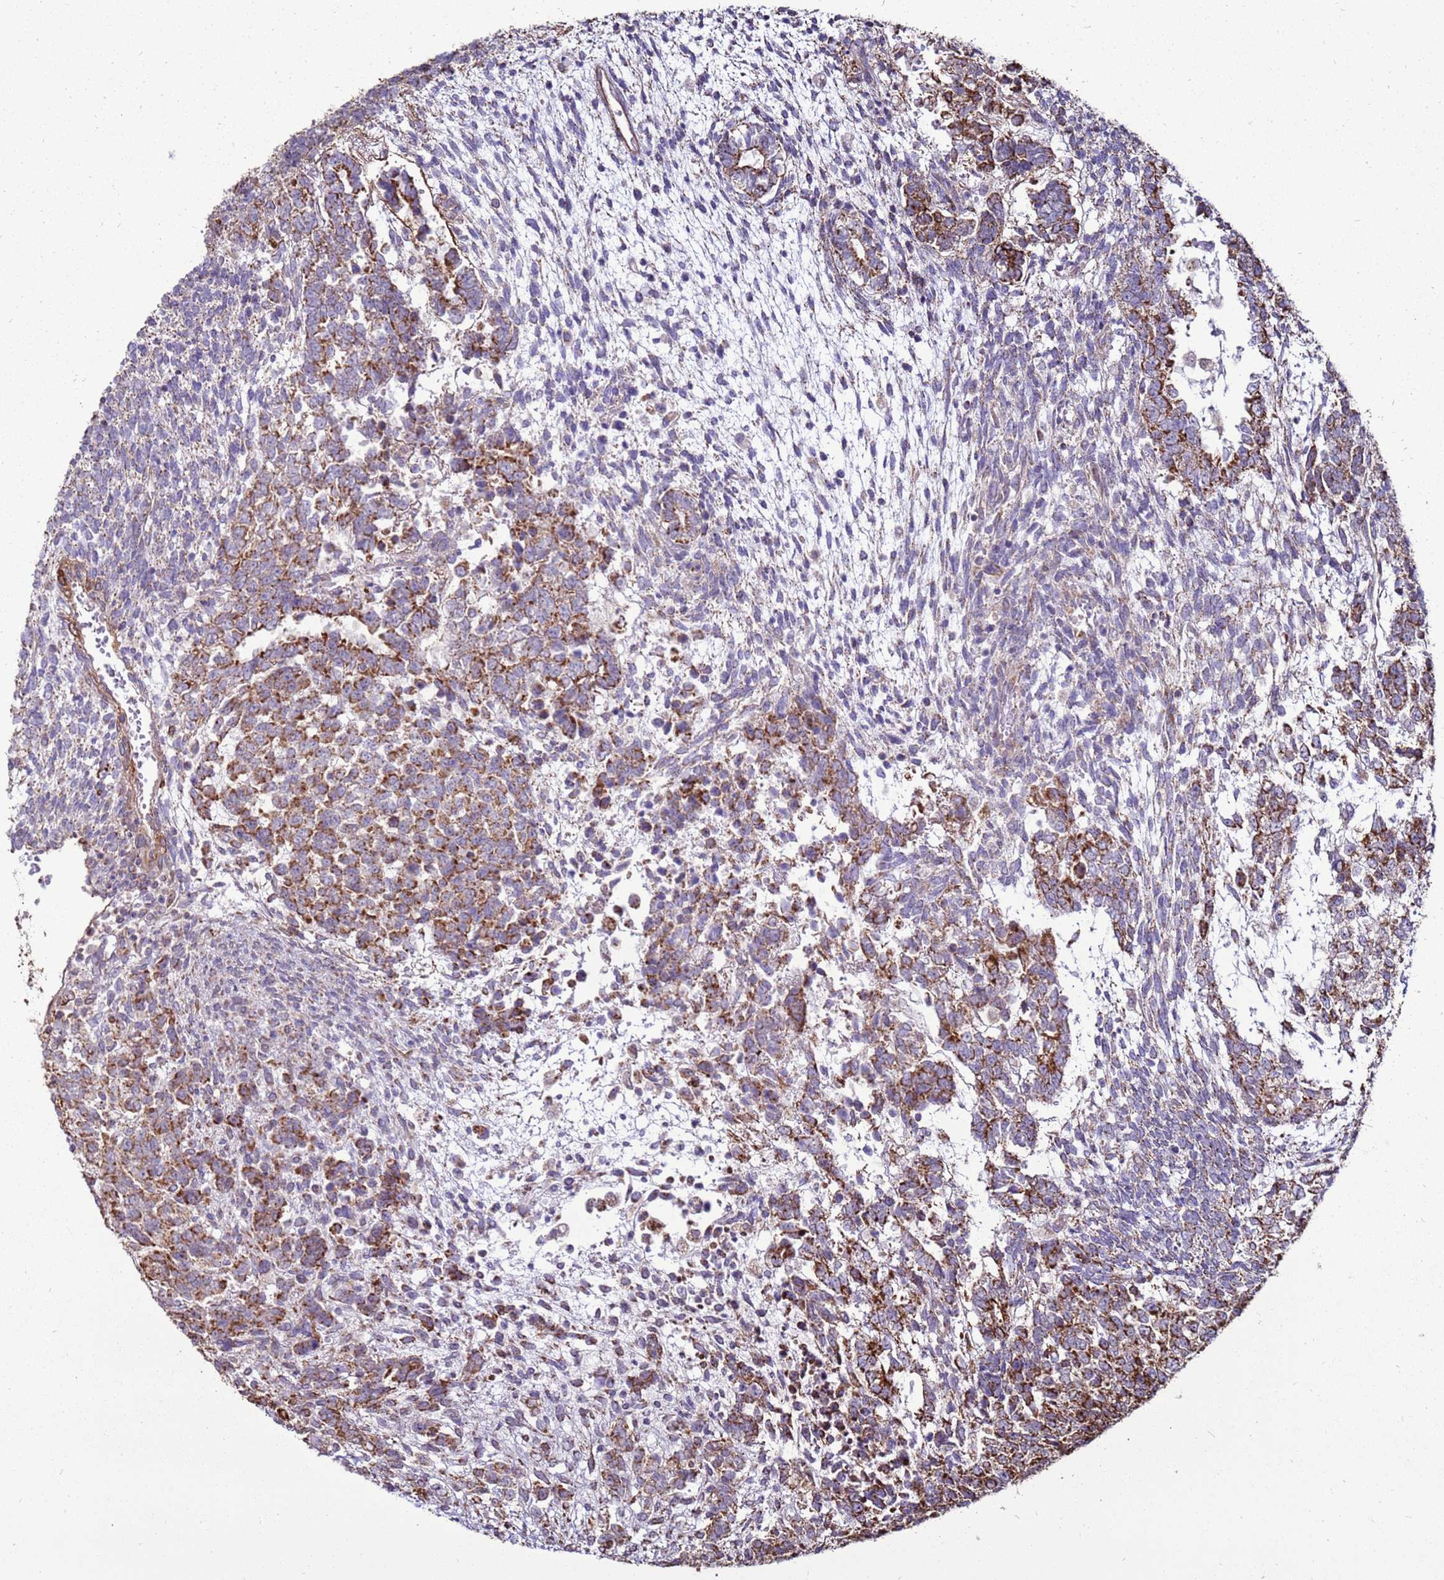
{"staining": {"intensity": "strong", "quantity": "25%-75%", "location": "cytoplasmic/membranous"}, "tissue": "testis cancer", "cell_type": "Tumor cells", "image_type": "cancer", "snomed": [{"axis": "morphology", "description": "Carcinoma, Embryonal, NOS"}, {"axis": "topography", "description": "Testis"}], "caption": "The histopathology image reveals a brown stain indicating the presence of a protein in the cytoplasmic/membranous of tumor cells in embryonal carcinoma (testis).", "gene": "DDX59", "patient": {"sex": "male", "age": 23}}